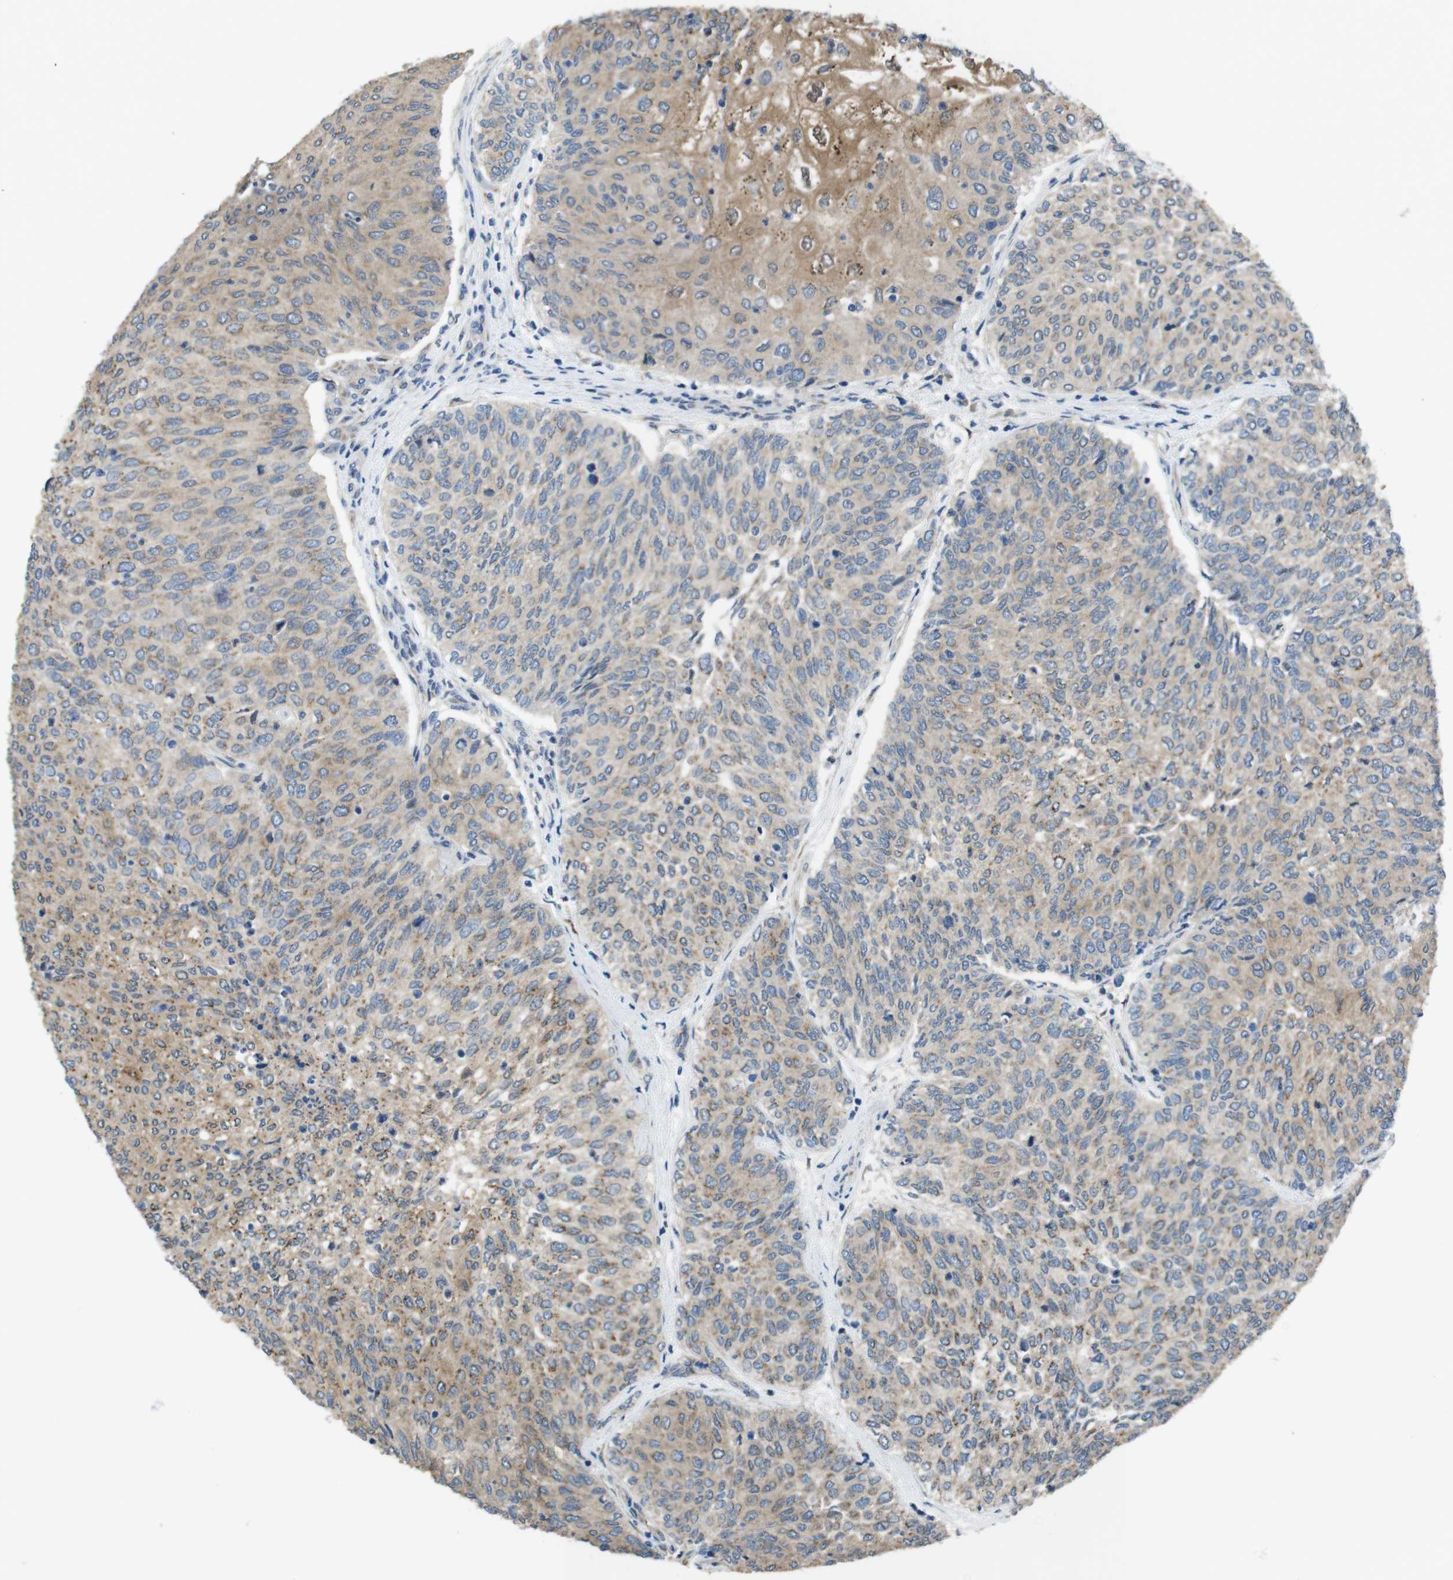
{"staining": {"intensity": "moderate", "quantity": ">75%", "location": "cytoplasmic/membranous"}, "tissue": "urothelial cancer", "cell_type": "Tumor cells", "image_type": "cancer", "snomed": [{"axis": "morphology", "description": "Urothelial carcinoma, Low grade"}, {"axis": "topography", "description": "Urinary bladder"}], "caption": "Immunohistochemistry photomicrograph of neoplastic tissue: human urothelial cancer stained using immunohistochemistry (IHC) reveals medium levels of moderate protein expression localized specifically in the cytoplasmic/membranous of tumor cells, appearing as a cytoplasmic/membranous brown color.", "gene": "RAB6A", "patient": {"sex": "female", "age": 79}}